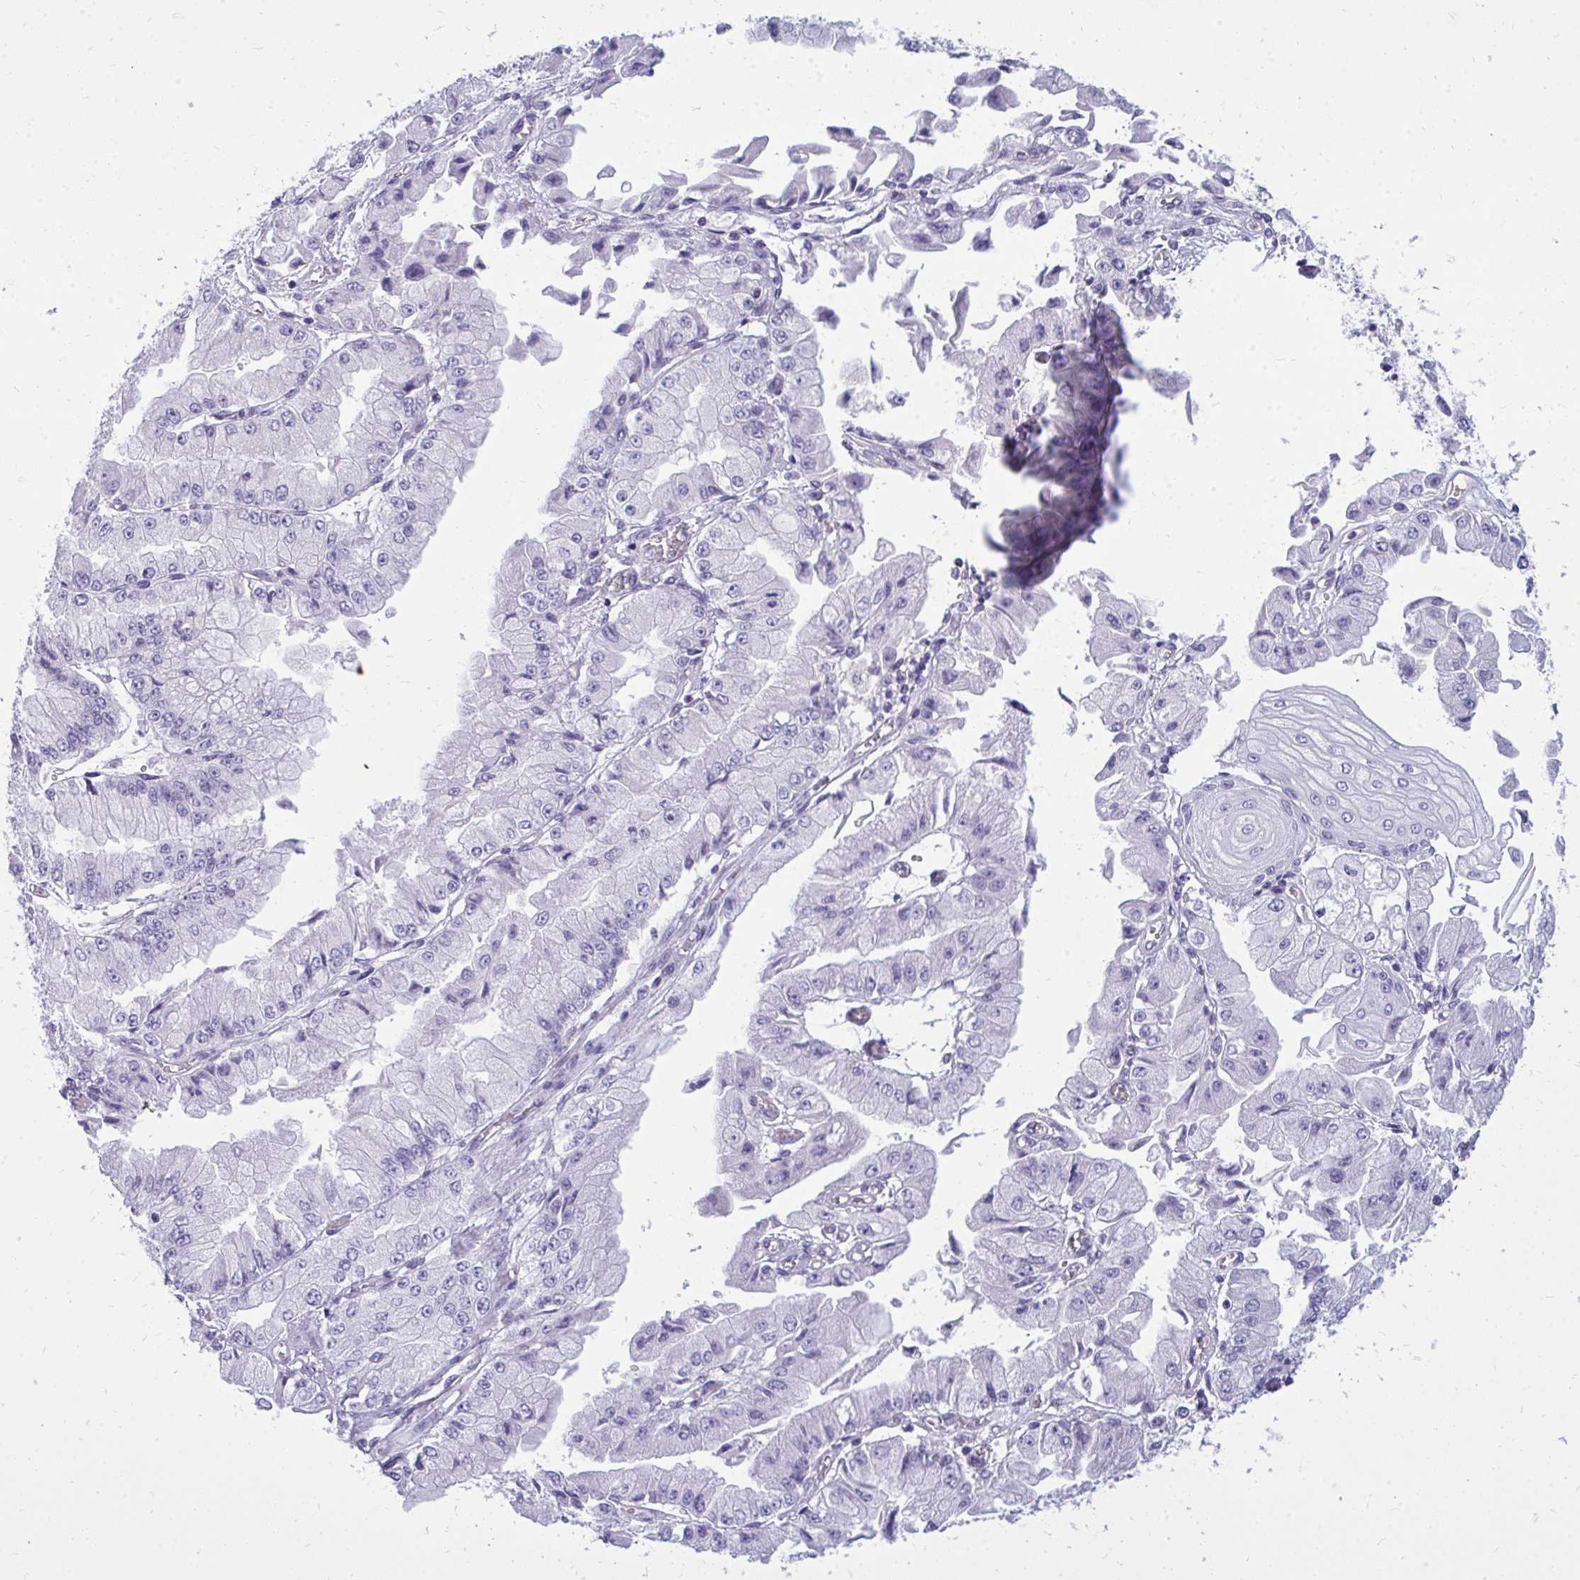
{"staining": {"intensity": "negative", "quantity": "none", "location": "none"}, "tissue": "stomach cancer", "cell_type": "Tumor cells", "image_type": "cancer", "snomed": [{"axis": "morphology", "description": "Adenocarcinoma, NOS"}, {"axis": "topography", "description": "Stomach, upper"}], "caption": "High power microscopy image of an IHC micrograph of adenocarcinoma (stomach), revealing no significant positivity in tumor cells.", "gene": "FABP3", "patient": {"sex": "female", "age": 74}}